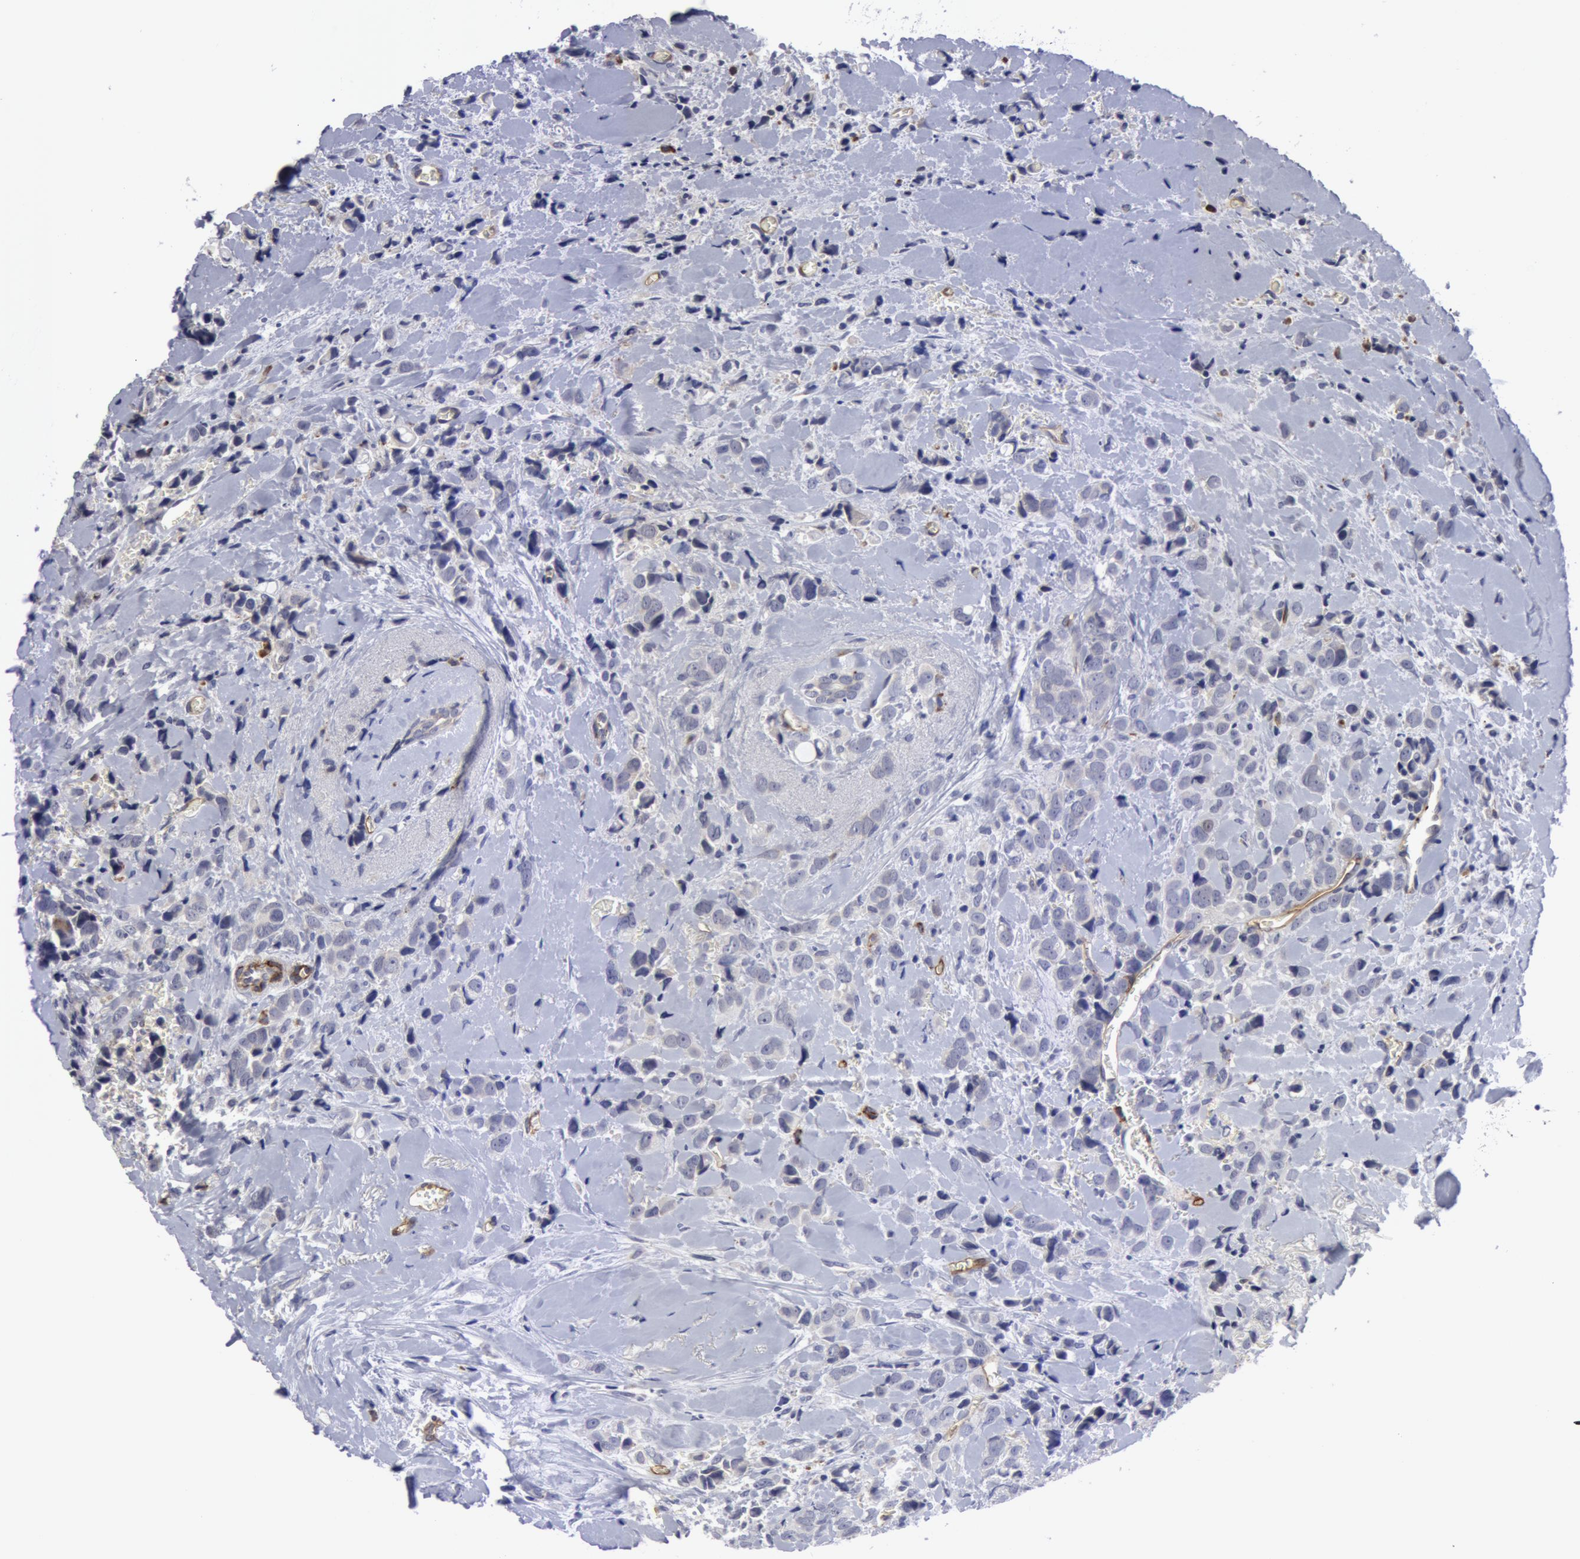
{"staining": {"intensity": "negative", "quantity": "none", "location": "none"}, "tissue": "breast cancer", "cell_type": "Tumor cells", "image_type": "cancer", "snomed": [{"axis": "morphology", "description": "Lobular carcinoma"}, {"axis": "topography", "description": "Breast"}], "caption": "An immunohistochemistry (IHC) image of breast lobular carcinoma is shown. There is no staining in tumor cells of breast lobular carcinoma. The staining was performed using DAB (3,3'-diaminobenzidine) to visualize the protein expression in brown, while the nuclei were stained in blue with hematoxylin (Magnification: 20x).", "gene": "IL23A", "patient": {"sex": "female", "age": 57}}